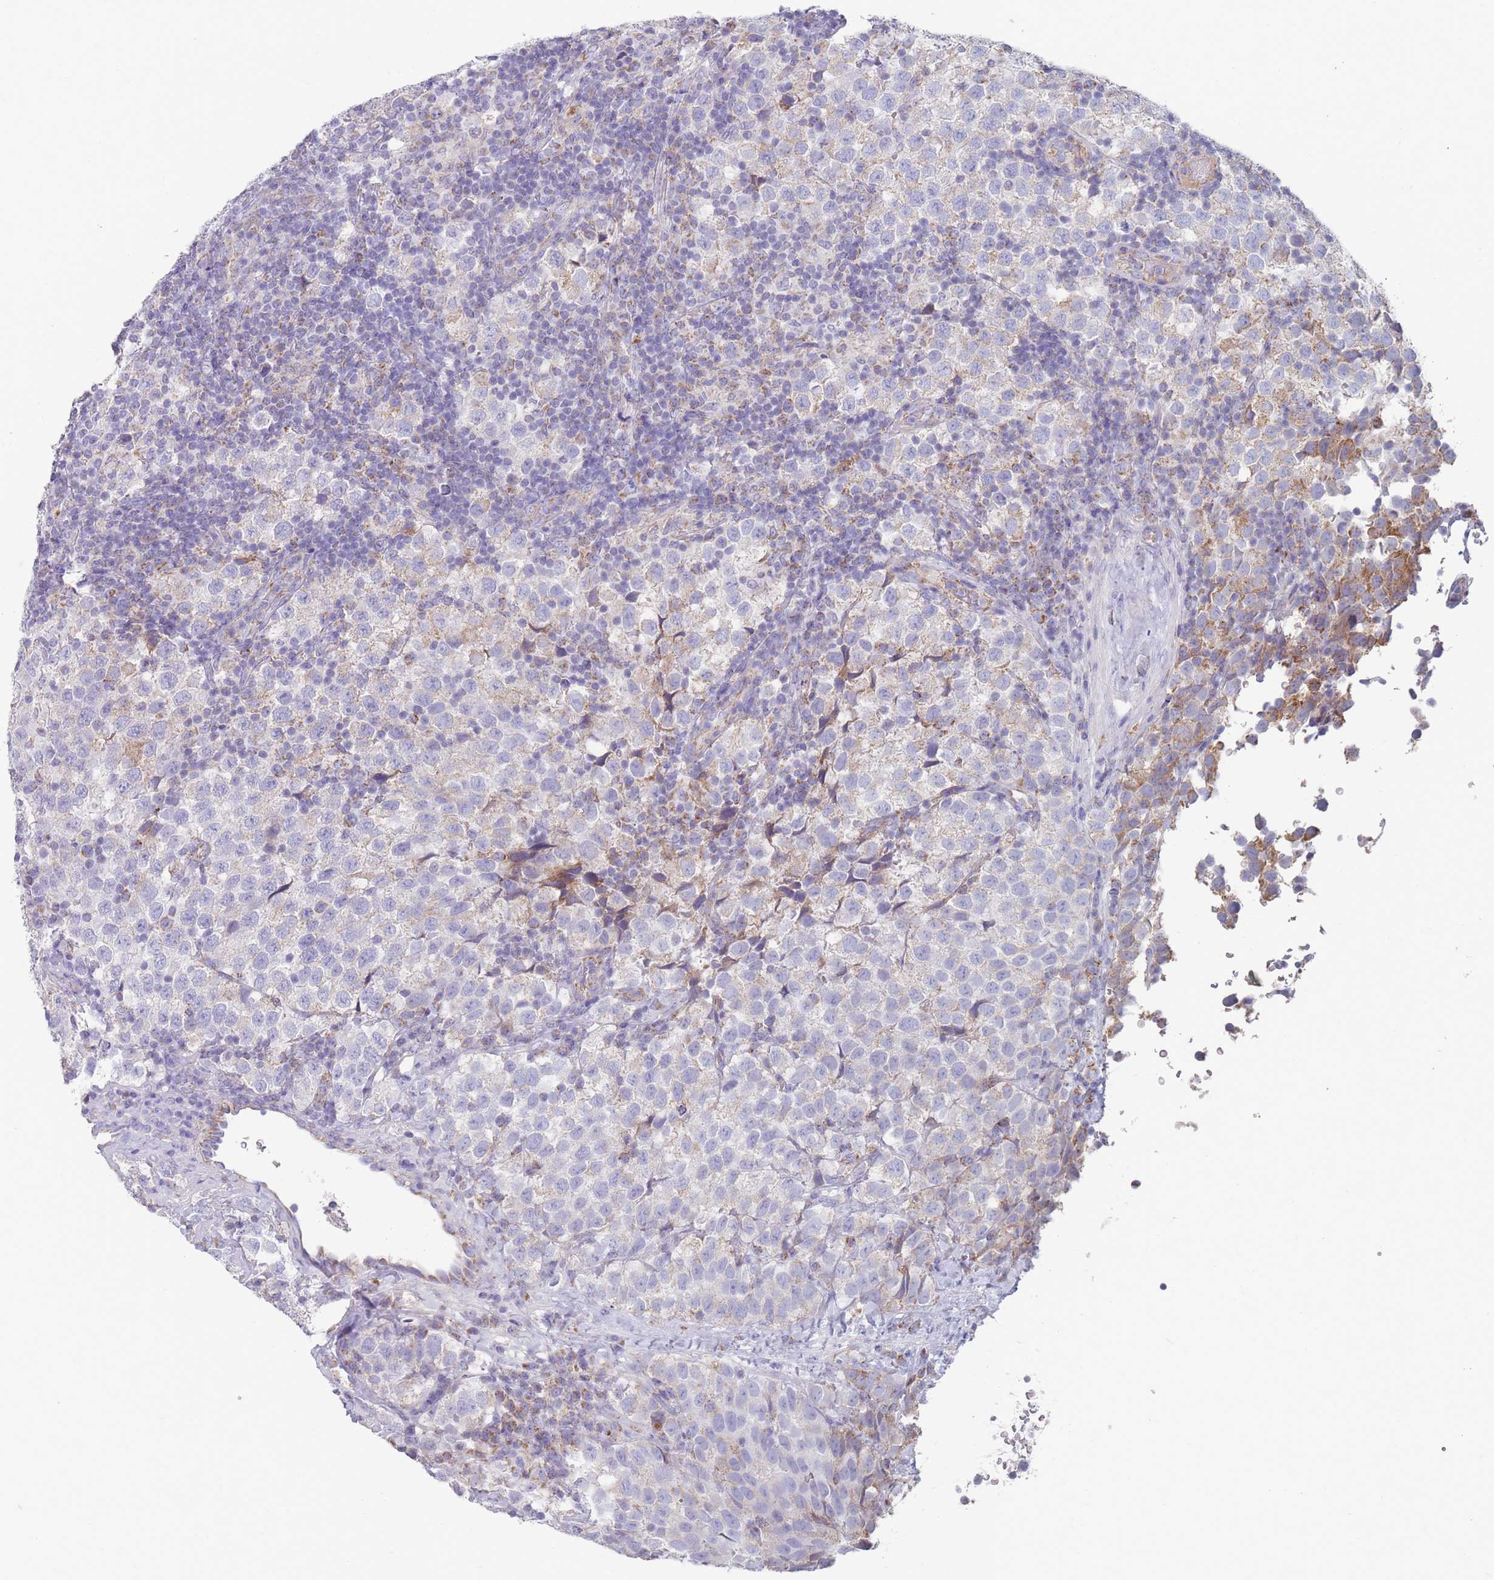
{"staining": {"intensity": "weak", "quantity": "<25%", "location": "cytoplasmic/membranous"}, "tissue": "testis cancer", "cell_type": "Tumor cells", "image_type": "cancer", "snomed": [{"axis": "morphology", "description": "Seminoma, NOS"}, {"axis": "topography", "description": "Testis"}], "caption": "The immunohistochemistry (IHC) micrograph has no significant positivity in tumor cells of testis cancer tissue.", "gene": "MRPS14", "patient": {"sex": "male", "age": 34}}